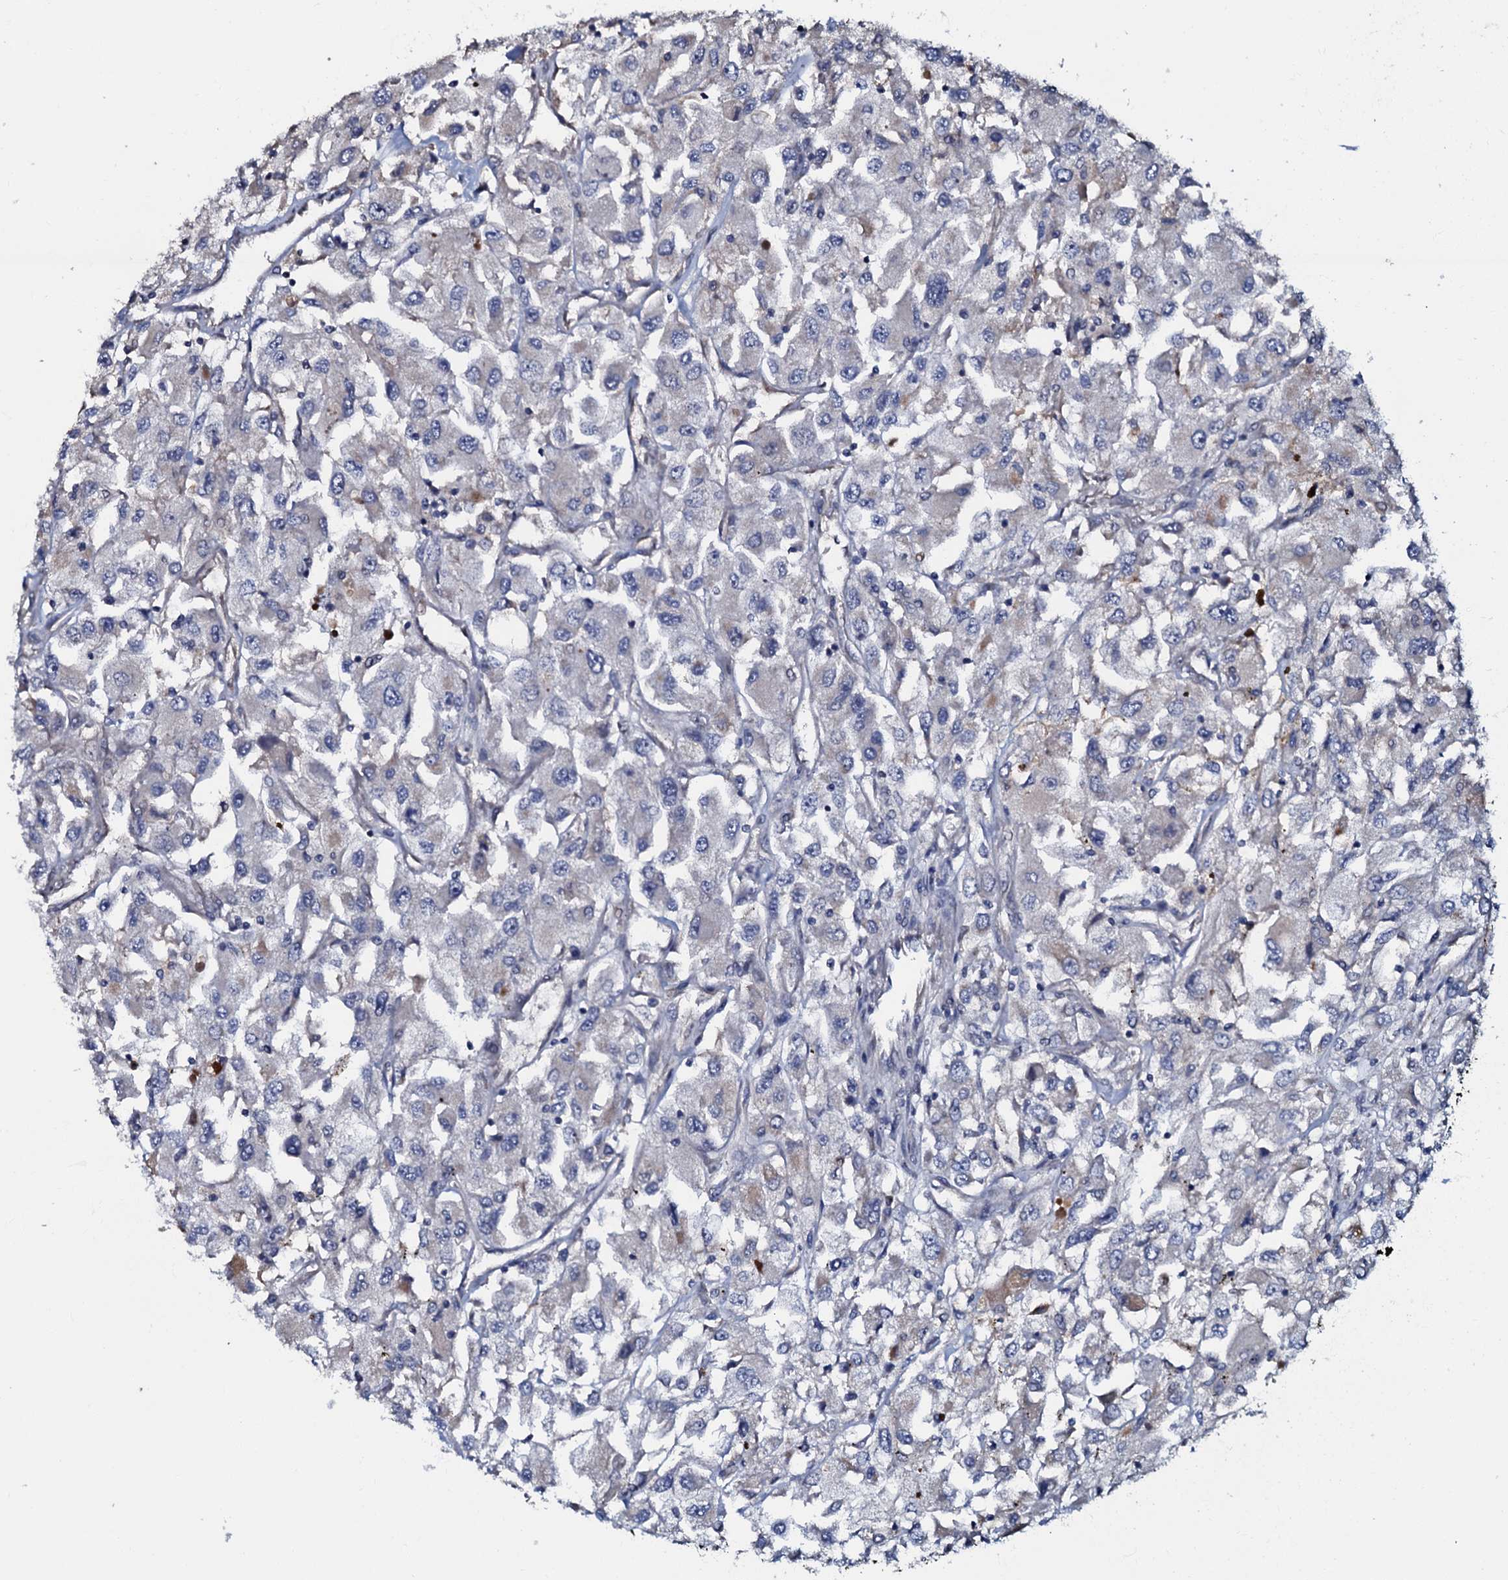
{"staining": {"intensity": "negative", "quantity": "none", "location": "none"}, "tissue": "renal cancer", "cell_type": "Tumor cells", "image_type": "cancer", "snomed": [{"axis": "morphology", "description": "Adenocarcinoma, NOS"}, {"axis": "topography", "description": "Kidney"}], "caption": "Human renal adenocarcinoma stained for a protein using immunohistochemistry shows no expression in tumor cells.", "gene": "CPNE2", "patient": {"sex": "female", "age": 52}}